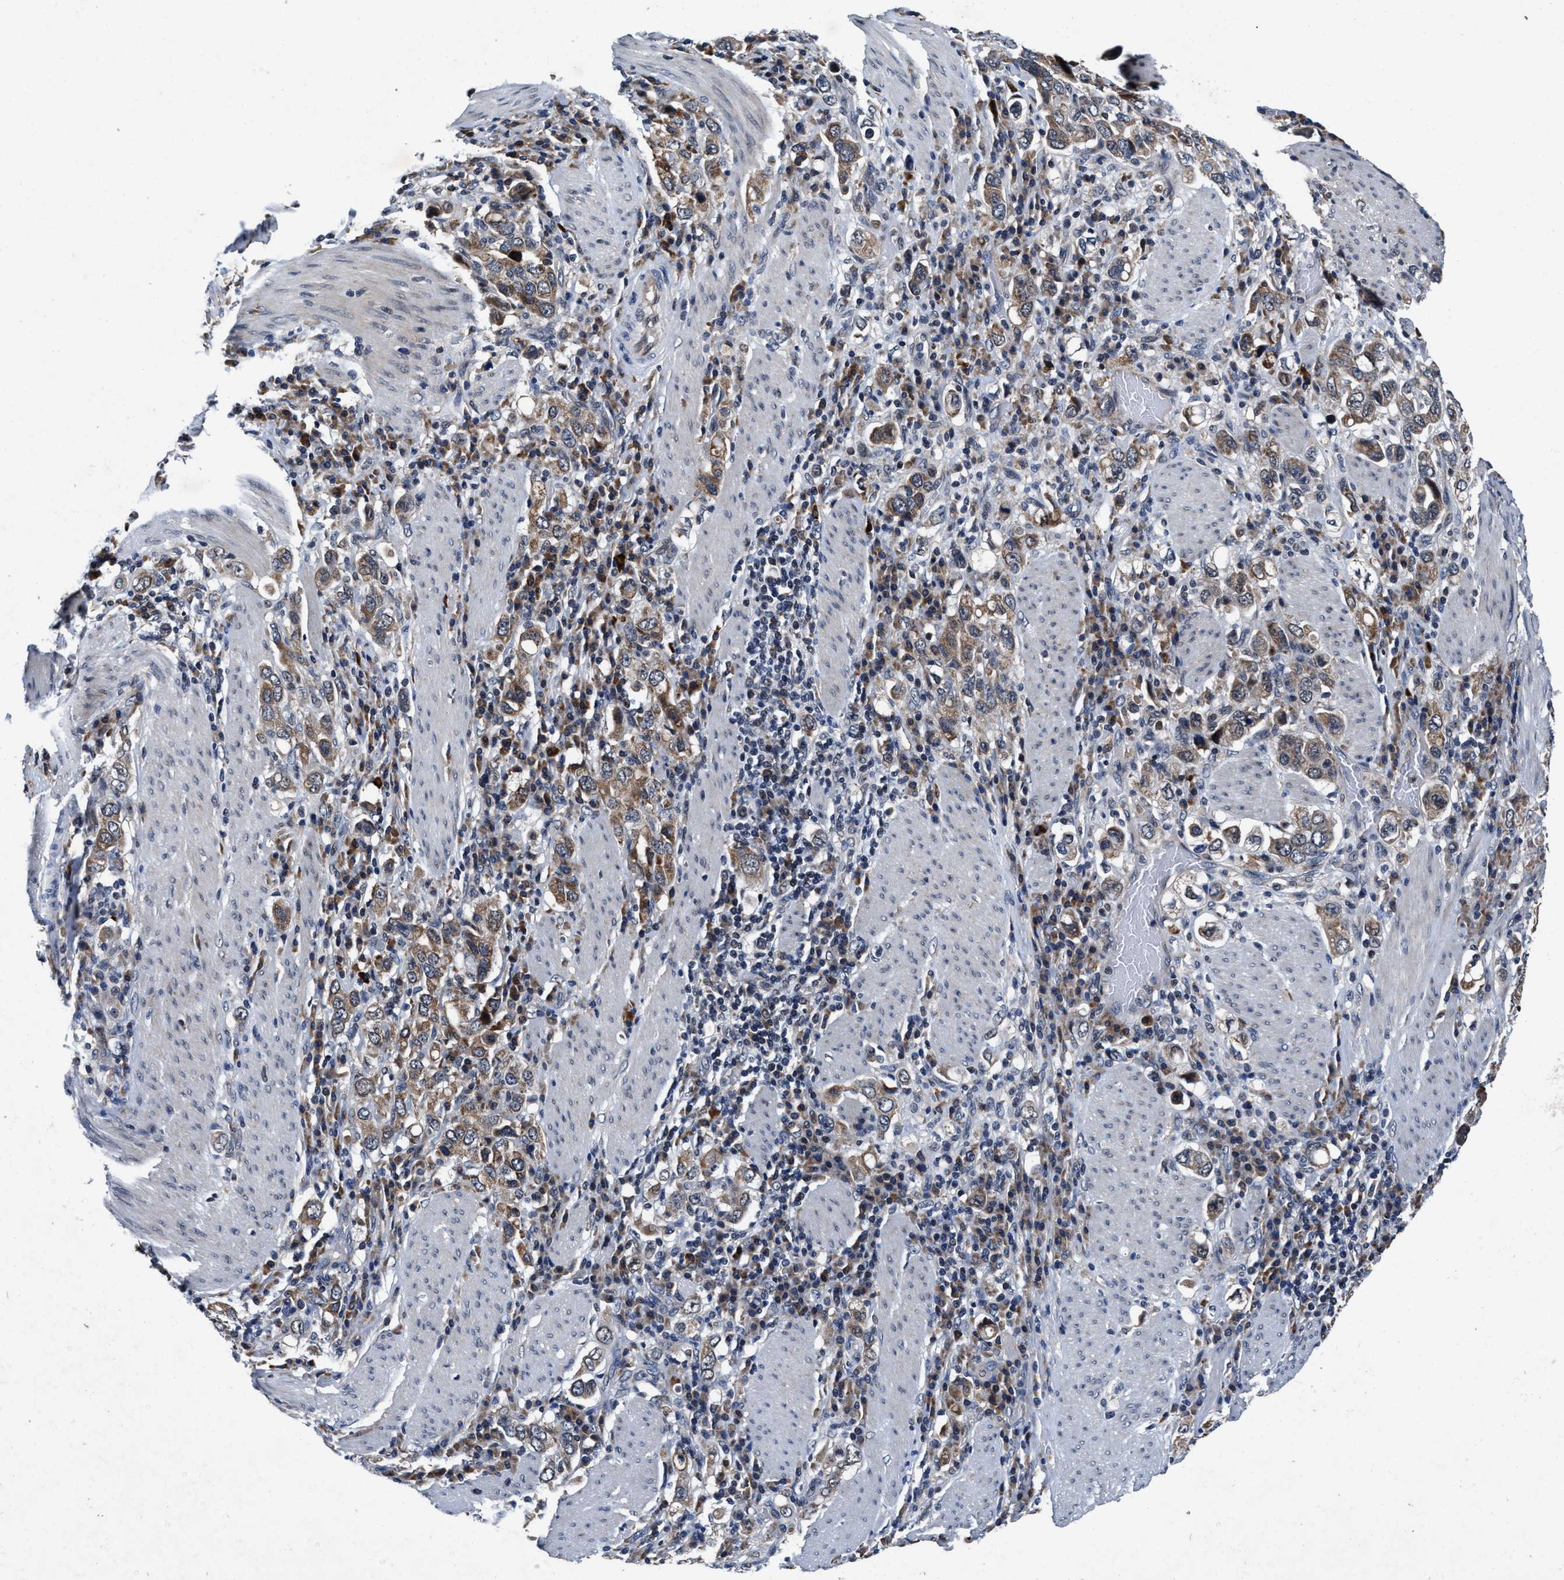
{"staining": {"intensity": "moderate", "quantity": ">75%", "location": "cytoplasmic/membranous"}, "tissue": "stomach cancer", "cell_type": "Tumor cells", "image_type": "cancer", "snomed": [{"axis": "morphology", "description": "Adenocarcinoma, NOS"}, {"axis": "topography", "description": "Stomach, upper"}], "caption": "A brown stain shows moderate cytoplasmic/membranous expression of a protein in adenocarcinoma (stomach) tumor cells. (DAB (3,3'-diaminobenzidine) = brown stain, brightfield microscopy at high magnification).", "gene": "TMEM53", "patient": {"sex": "male", "age": 62}}